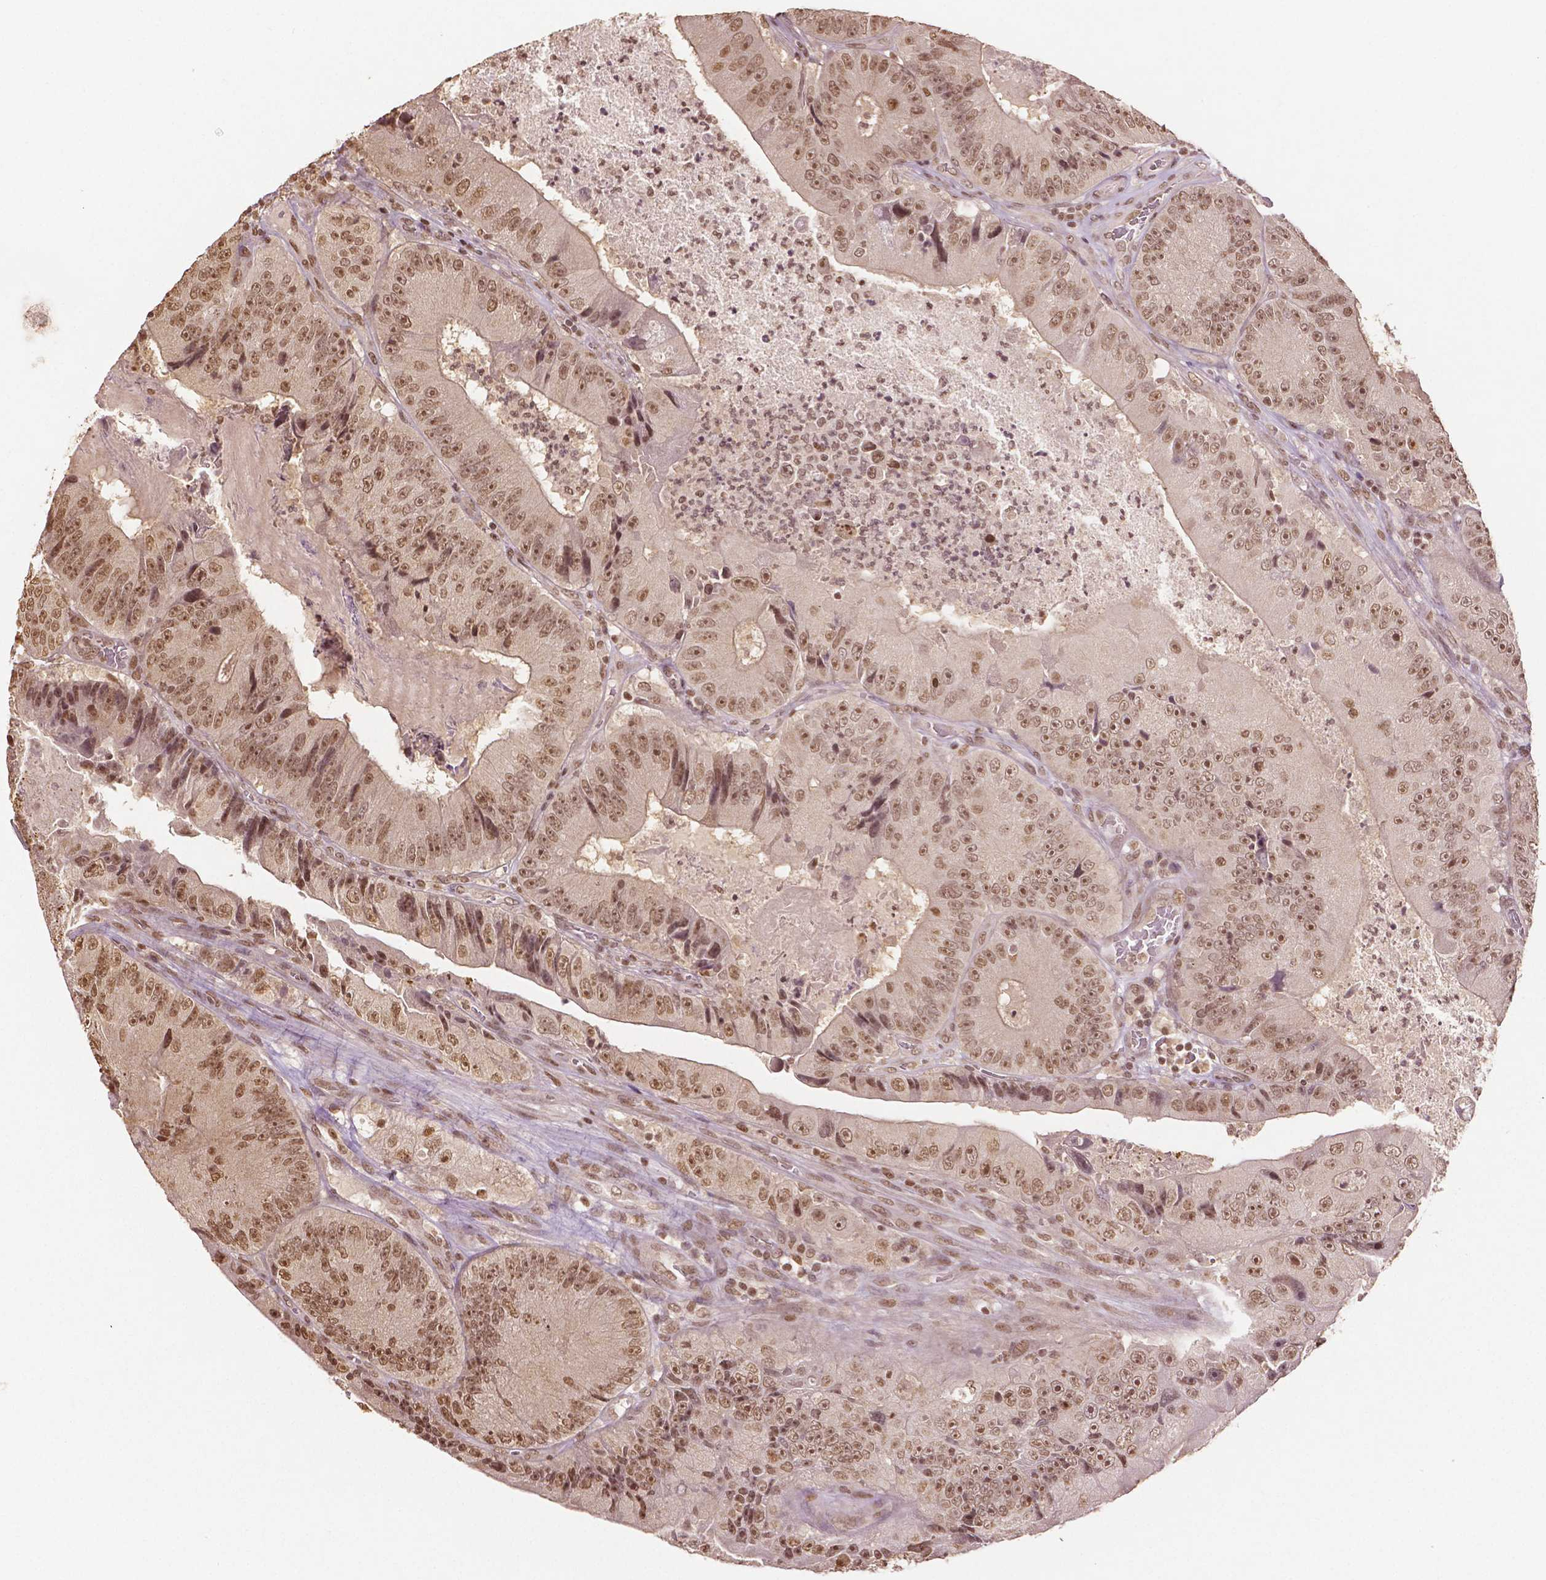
{"staining": {"intensity": "moderate", "quantity": ">75%", "location": "nuclear"}, "tissue": "colorectal cancer", "cell_type": "Tumor cells", "image_type": "cancer", "snomed": [{"axis": "morphology", "description": "Adenocarcinoma, NOS"}, {"axis": "topography", "description": "Colon"}], "caption": "Moderate nuclear protein staining is identified in about >75% of tumor cells in adenocarcinoma (colorectal).", "gene": "DEK", "patient": {"sex": "female", "age": 86}}